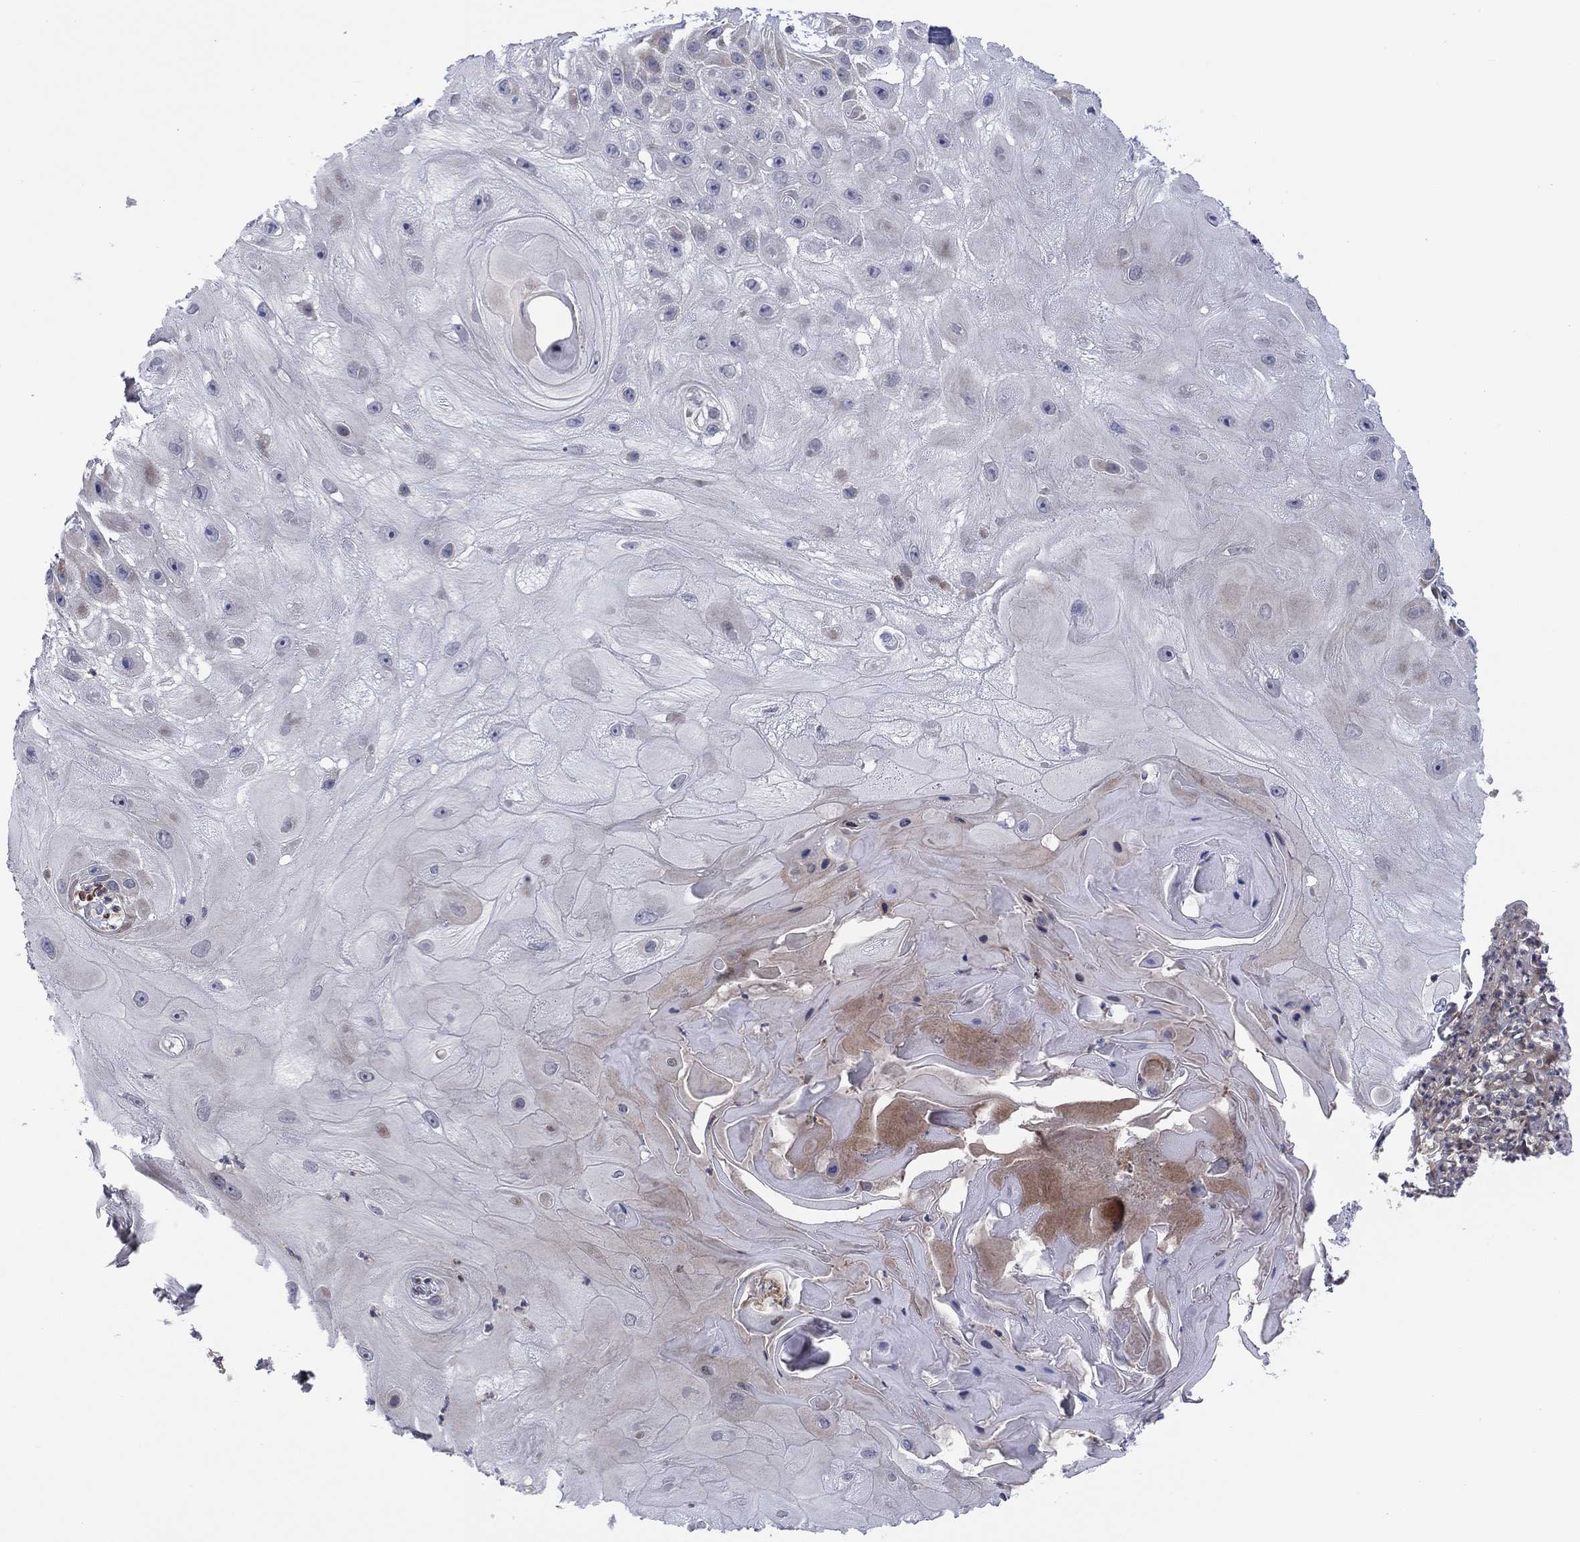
{"staining": {"intensity": "moderate", "quantity": "<25%", "location": "cytoplasmic/membranous"}, "tissue": "skin cancer", "cell_type": "Tumor cells", "image_type": "cancer", "snomed": [{"axis": "morphology", "description": "Normal tissue, NOS"}, {"axis": "morphology", "description": "Squamous cell carcinoma, NOS"}, {"axis": "topography", "description": "Skin"}], "caption": "Immunohistochemical staining of skin cancer (squamous cell carcinoma) shows moderate cytoplasmic/membranous protein staining in about <25% of tumor cells.", "gene": "TTC21B", "patient": {"sex": "male", "age": 79}}